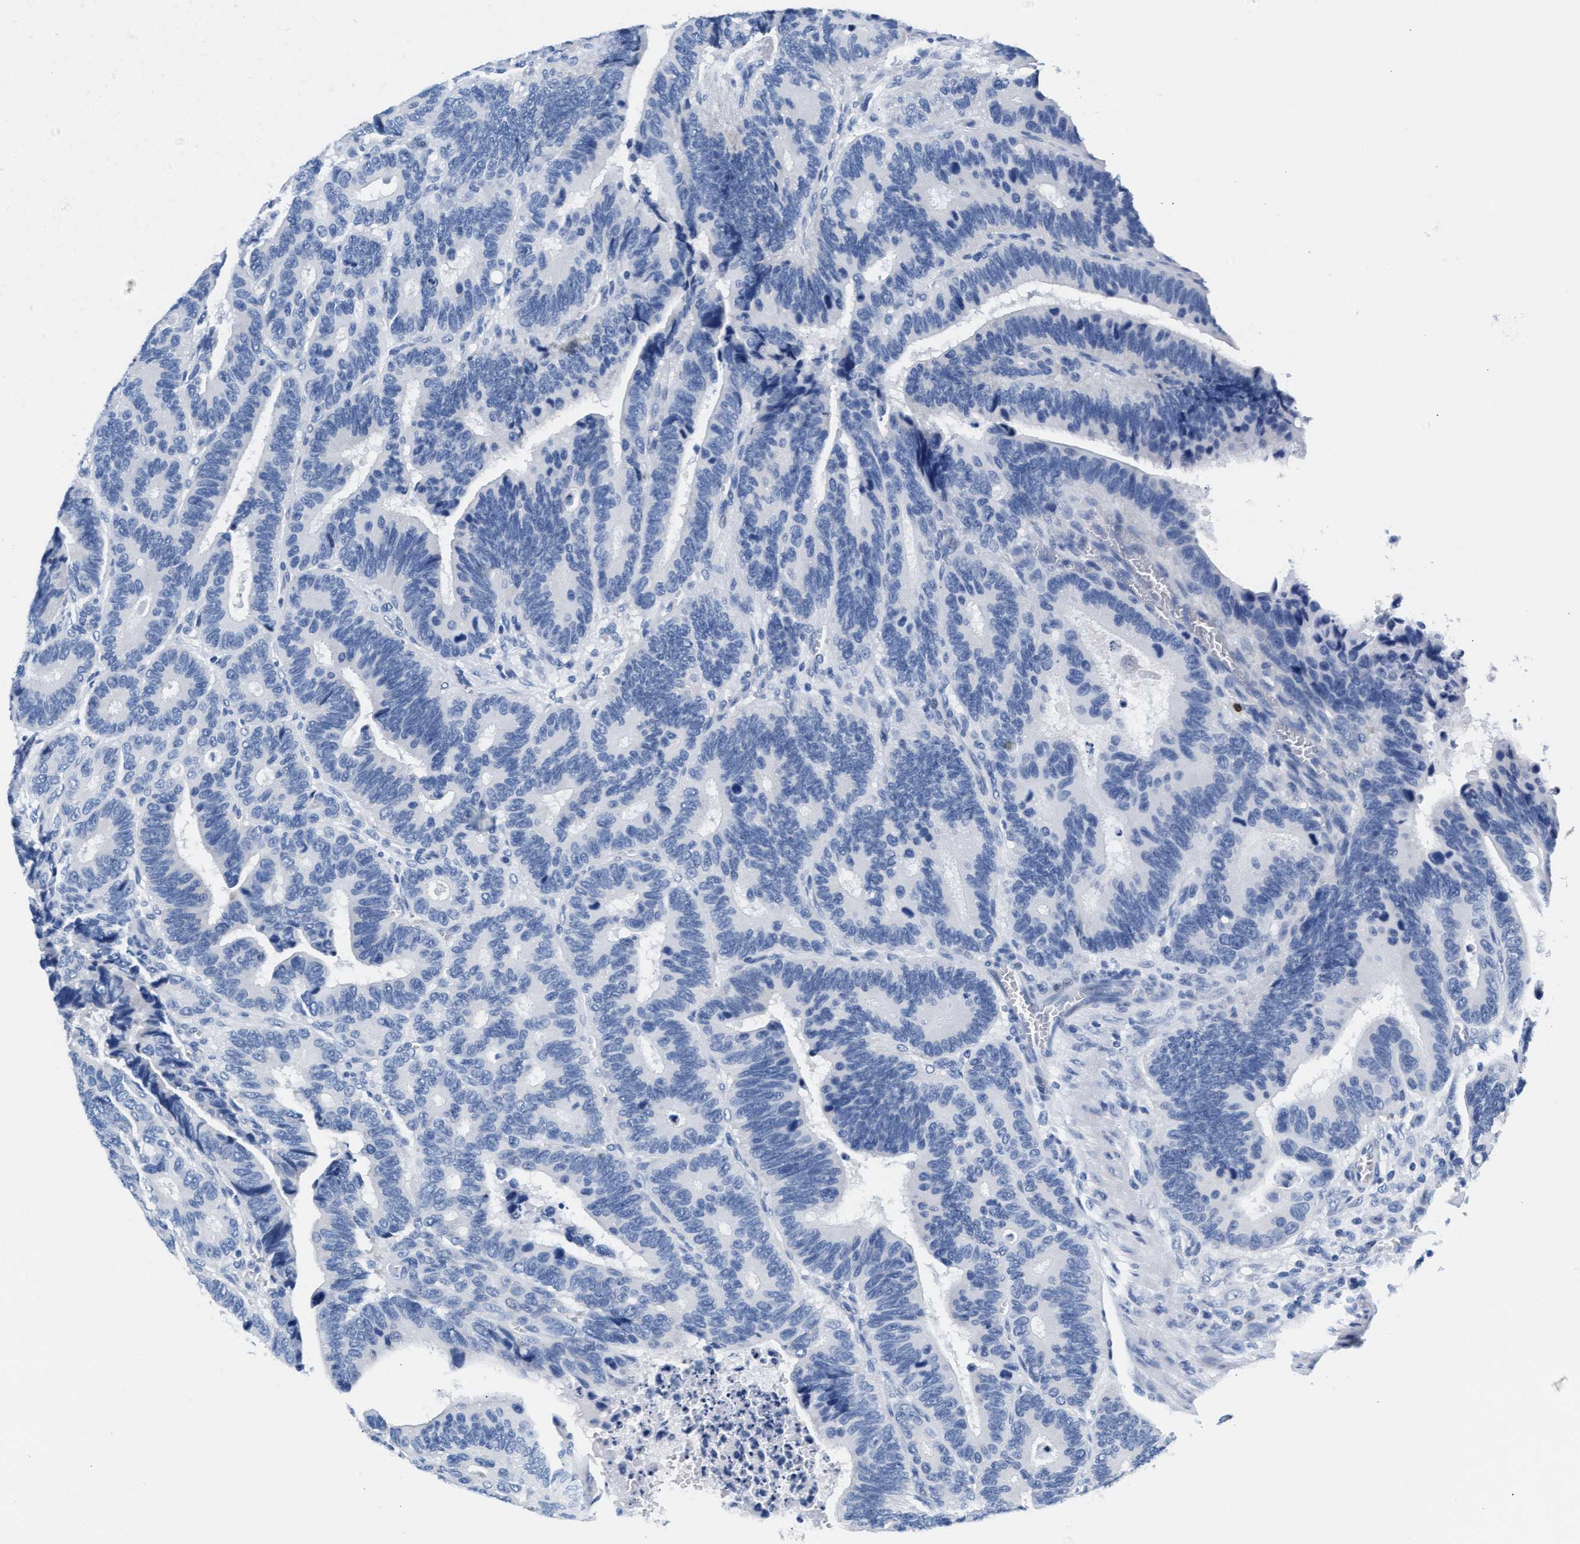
{"staining": {"intensity": "negative", "quantity": "none", "location": "none"}, "tissue": "colorectal cancer", "cell_type": "Tumor cells", "image_type": "cancer", "snomed": [{"axis": "morphology", "description": "Inflammation, NOS"}, {"axis": "morphology", "description": "Adenocarcinoma, NOS"}, {"axis": "topography", "description": "Colon"}], "caption": "Adenocarcinoma (colorectal) stained for a protein using immunohistochemistry (IHC) shows no positivity tumor cells.", "gene": "MMP8", "patient": {"sex": "male", "age": 72}}